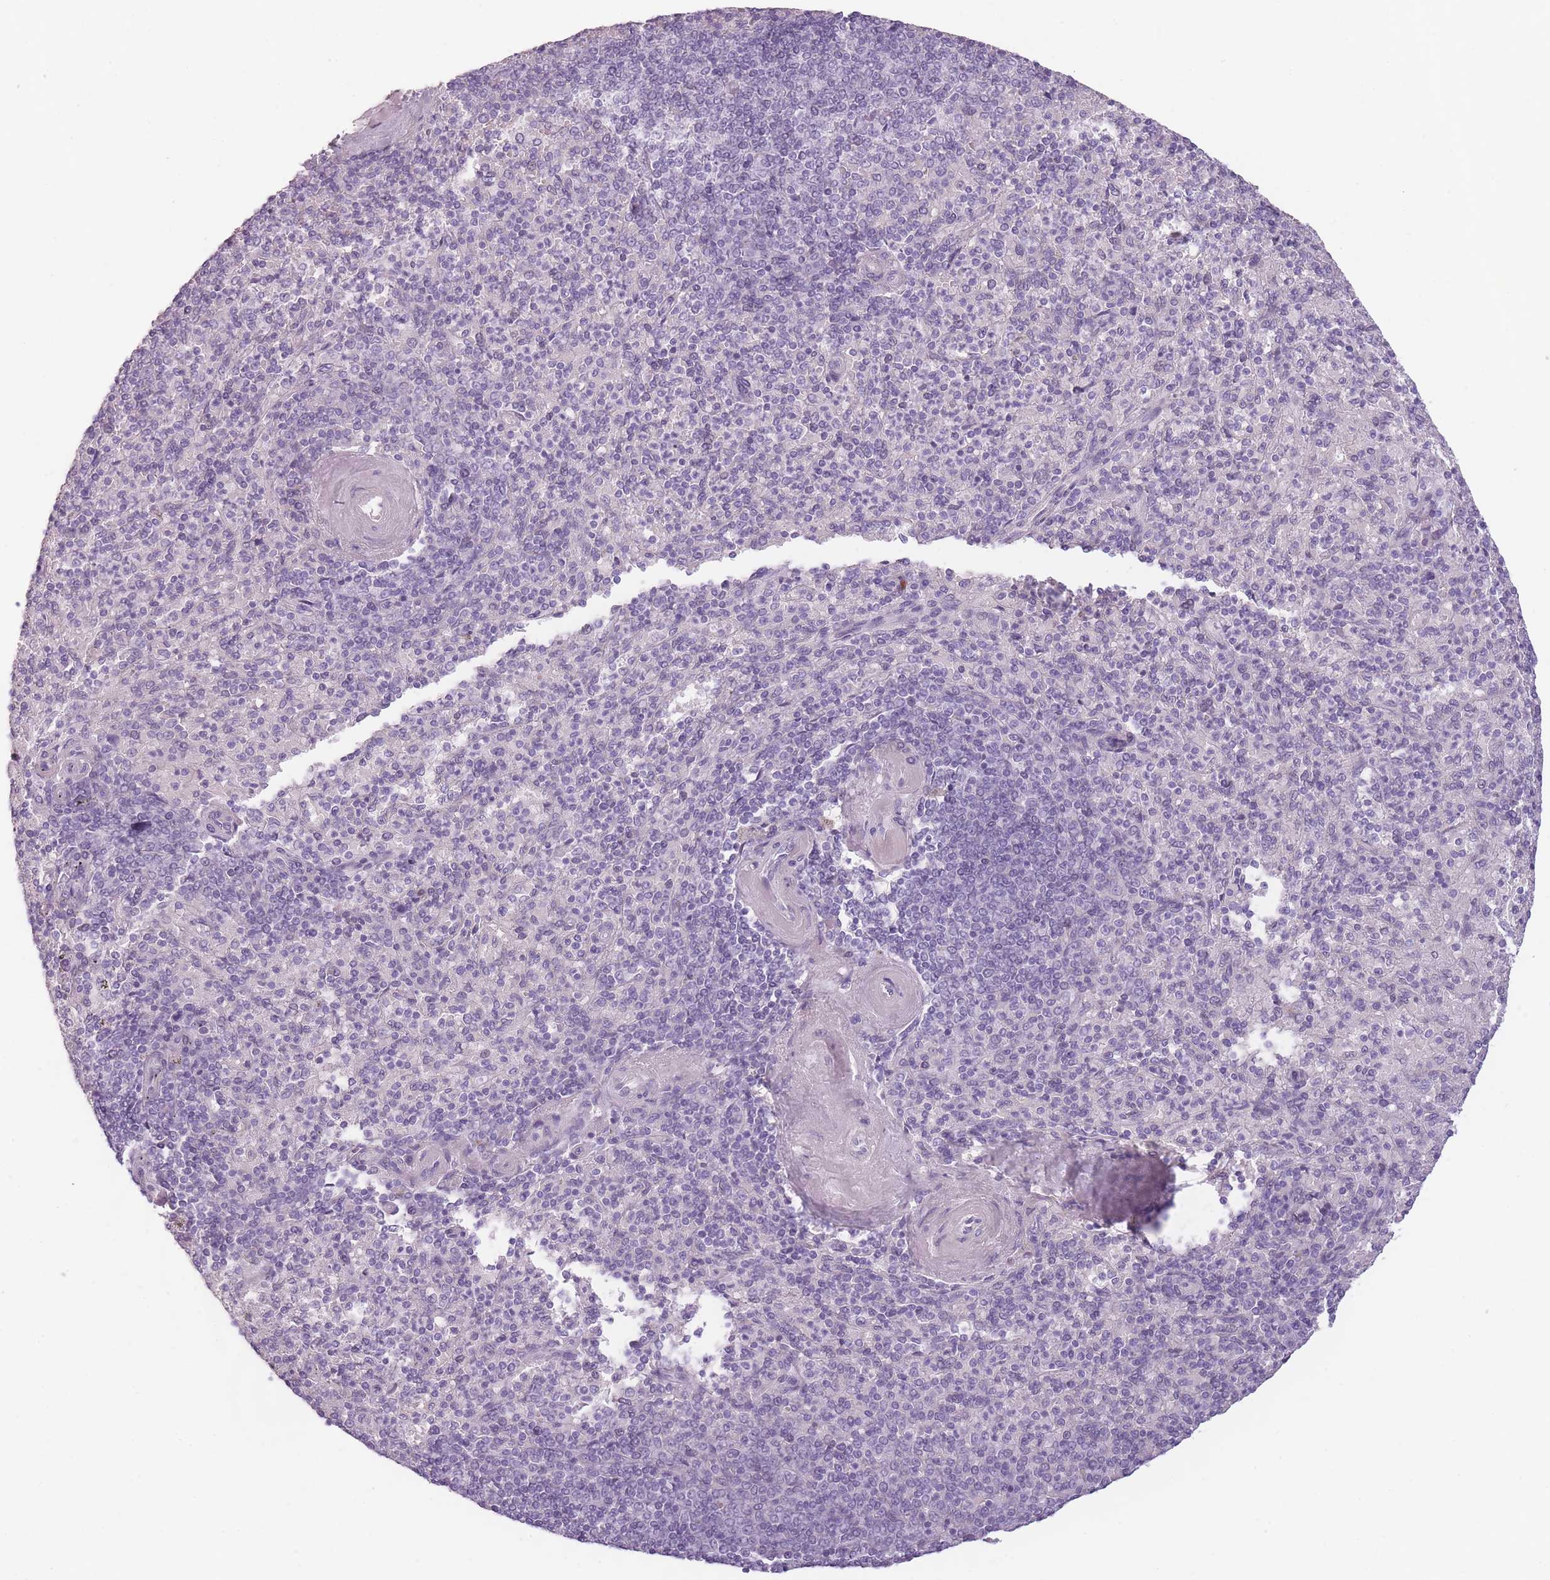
{"staining": {"intensity": "negative", "quantity": "none", "location": "none"}, "tissue": "spleen", "cell_type": "Cells in red pulp", "image_type": "normal", "snomed": [{"axis": "morphology", "description": "Normal tissue, NOS"}, {"axis": "topography", "description": "Spleen"}], "caption": "Protein analysis of unremarkable spleen displays no significant staining in cells in red pulp. (Brightfield microscopy of DAB (3,3'-diaminobenzidine) IHC at high magnification).", "gene": "TMEM236", "patient": {"sex": "male", "age": 82}}